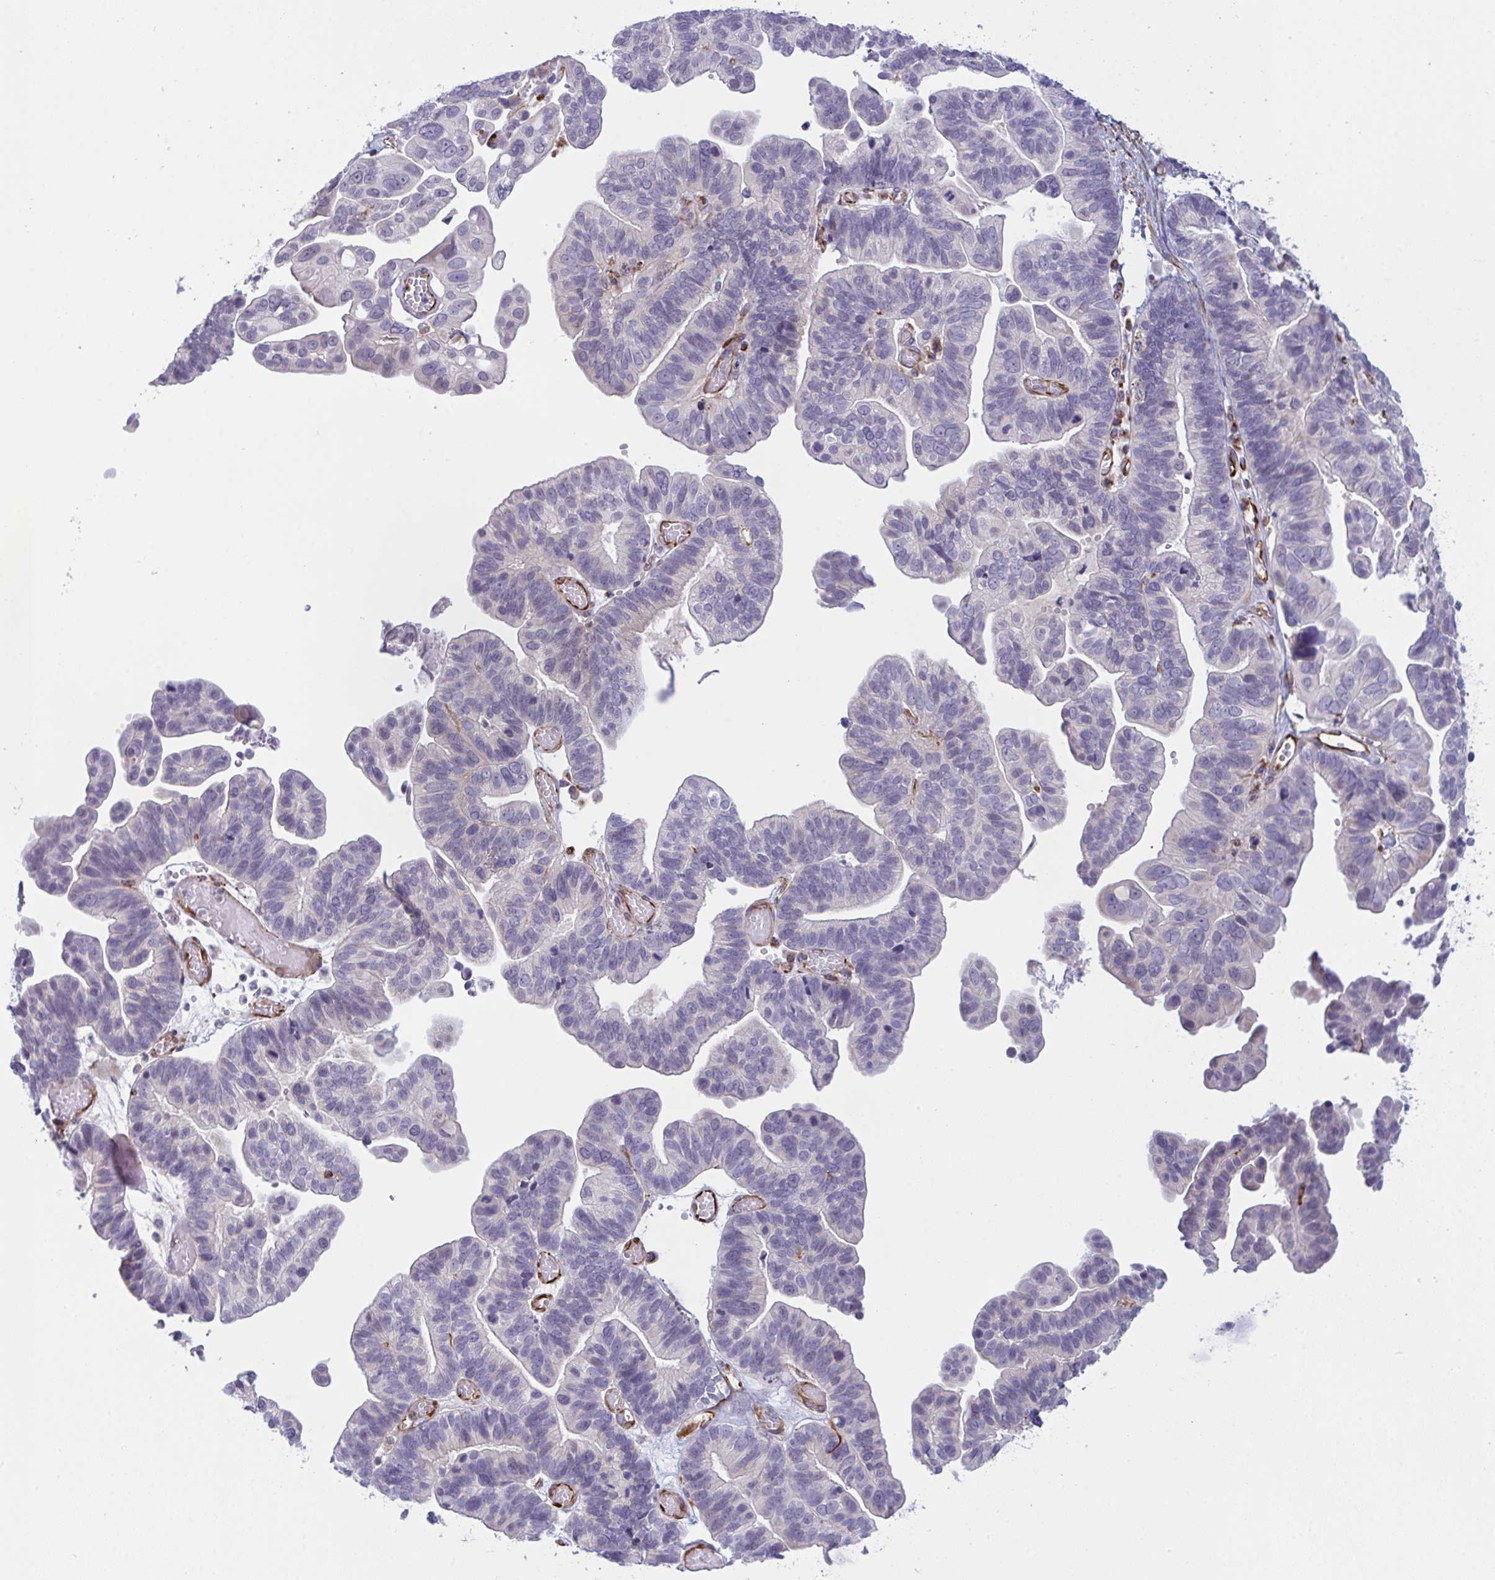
{"staining": {"intensity": "negative", "quantity": "none", "location": "none"}, "tissue": "ovarian cancer", "cell_type": "Tumor cells", "image_type": "cancer", "snomed": [{"axis": "morphology", "description": "Cystadenocarcinoma, serous, NOS"}, {"axis": "topography", "description": "Ovary"}], "caption": "This is an immunohistochemistry (IHC) photomicrograph of human serous cystadenocarcinoma (ovarian). There is no staining in tumor cells.", "gene": "DCBLD1", "patient": {"sex": "female", "age": 56}}